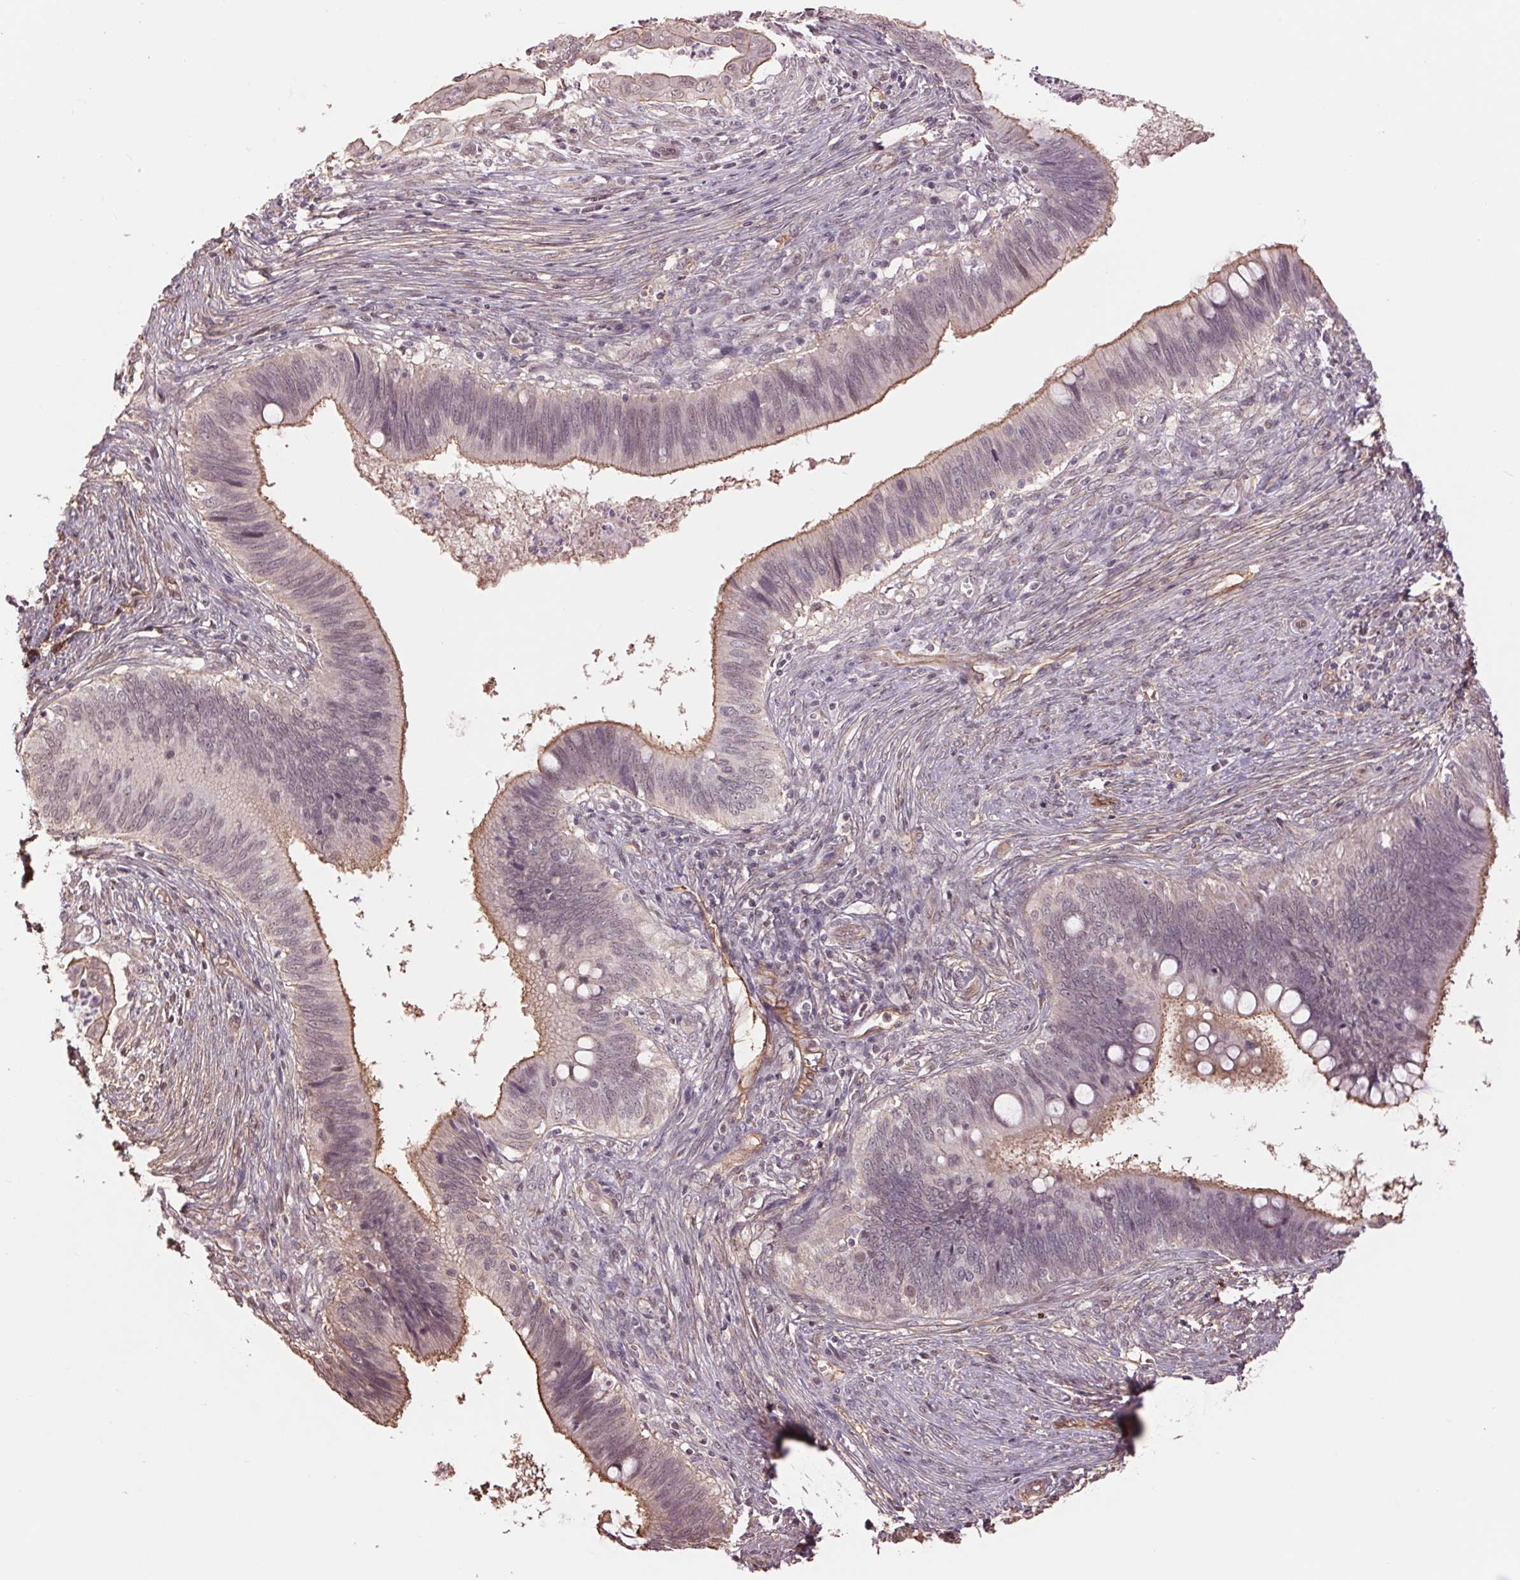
{"staining": {"intensity": "moderate", "quantity": "25%-75%", "location": "cytoplasmic/membranous"}, "tissue": "cervical cancer", "cell_type": "Tumor cells", "image_type": "cancer", "snomed": [{"axis": "morphology", "description": "Adenocarcinoma, NOS"}, {"axis": "topography", "description": "Cervix"}], "caption": "There is medium levels of moderate cytoplasmic/membranous staining in tumor cells of cervical cancer (adenocarcinoma), as demonstrated by immunohistochemical staining (brown color).", "gene": "PALM", "patient": {"sex": "female", "age": 42}}